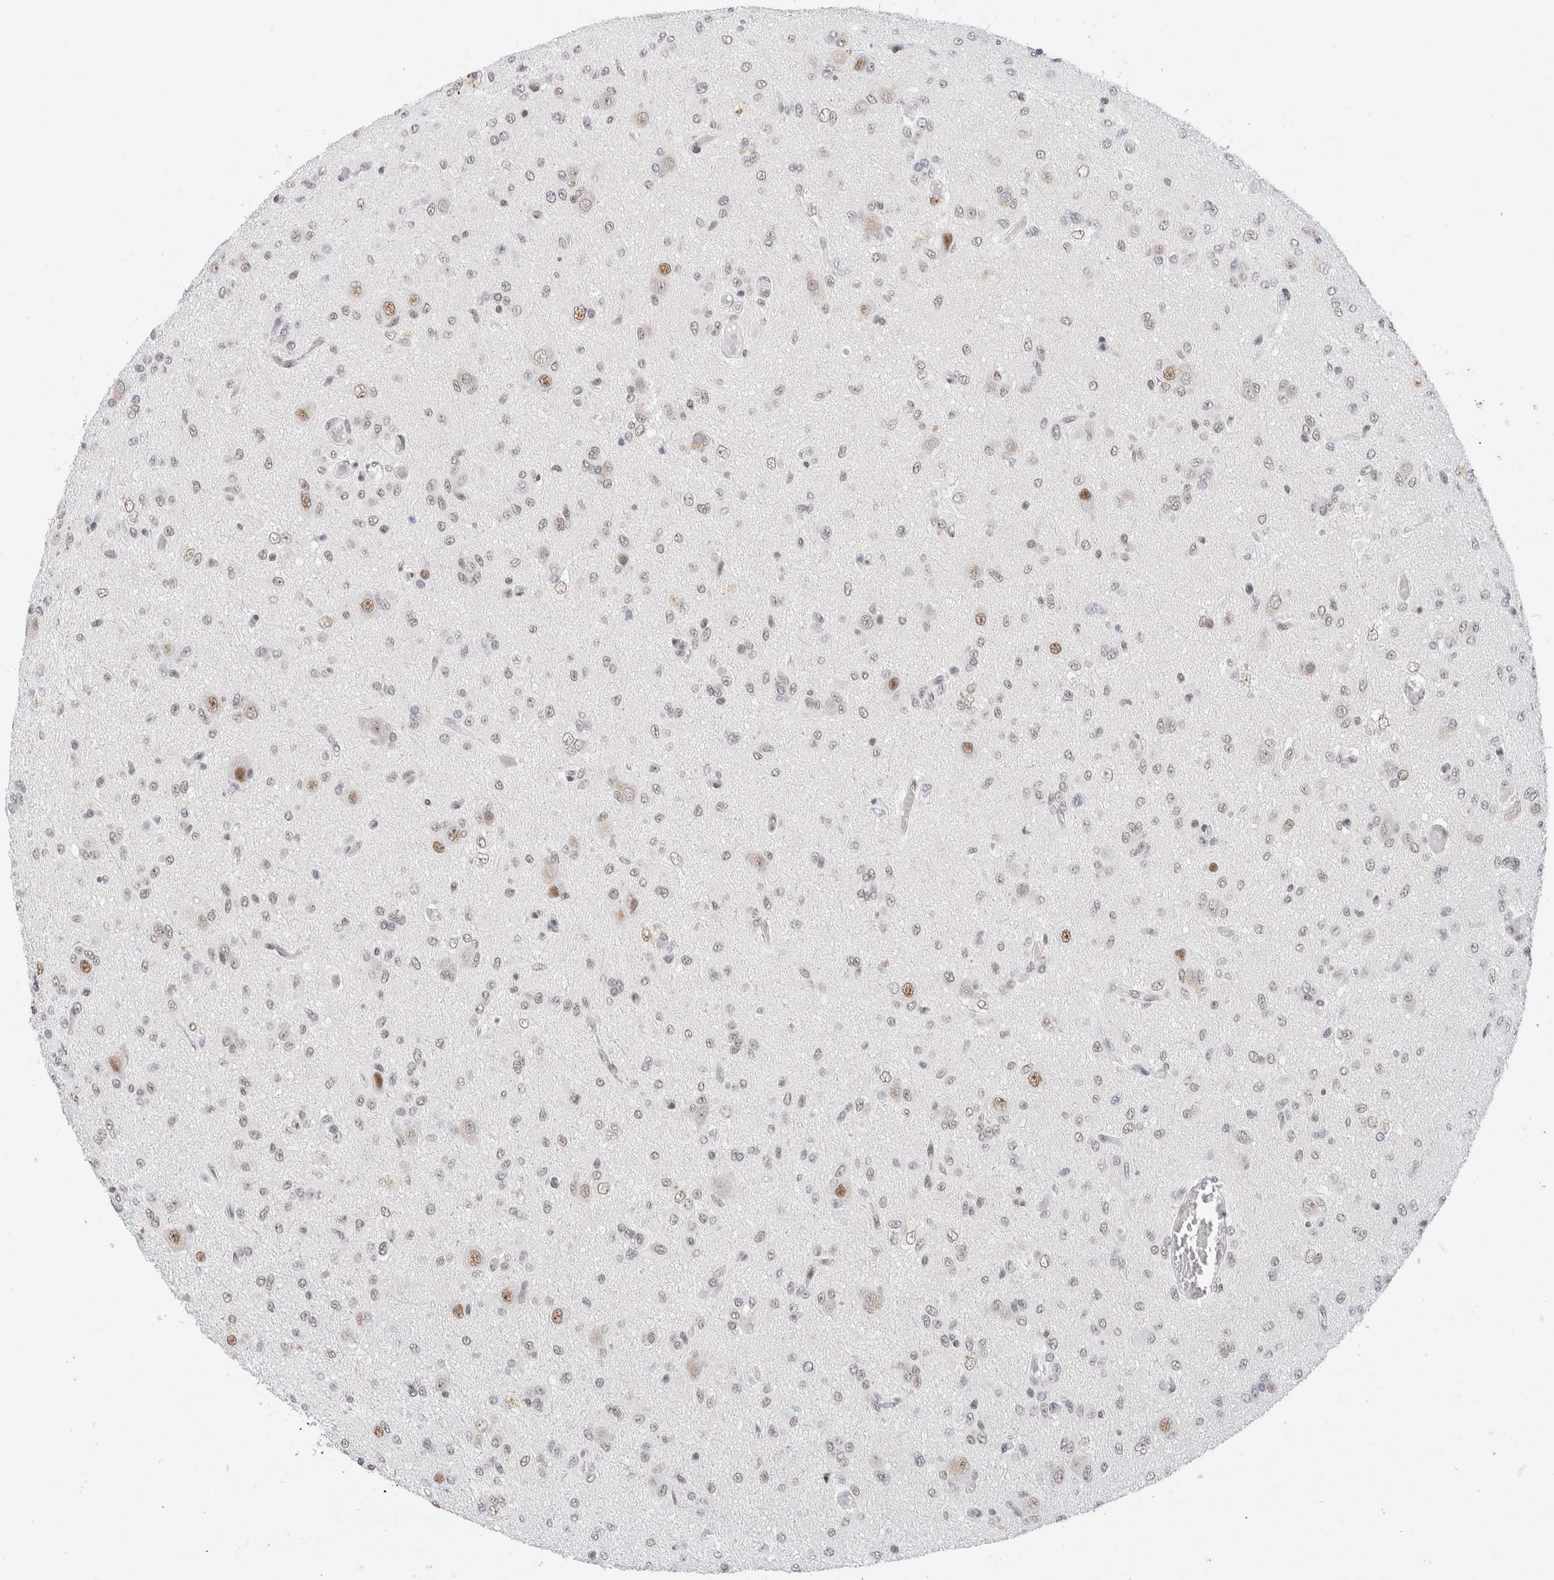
{"staining": {"intensity": "negative", "quantity": "none", "location": "none"}, "tissue": "glioma", "cell_type": "Tumor cells", "image_type": "cancer", "snomed": [{"axis": "morphology", "description": "Glioma, malignant, High grade"}, {"axis": "topography", "description": "Brain"}], "caption": "Glioma stained for a protein using immunohistochemistry (IHC) shows no positivity tumor cells.", "gene": "COPS7A", "patient": {"sex": "female", "age": 59}}